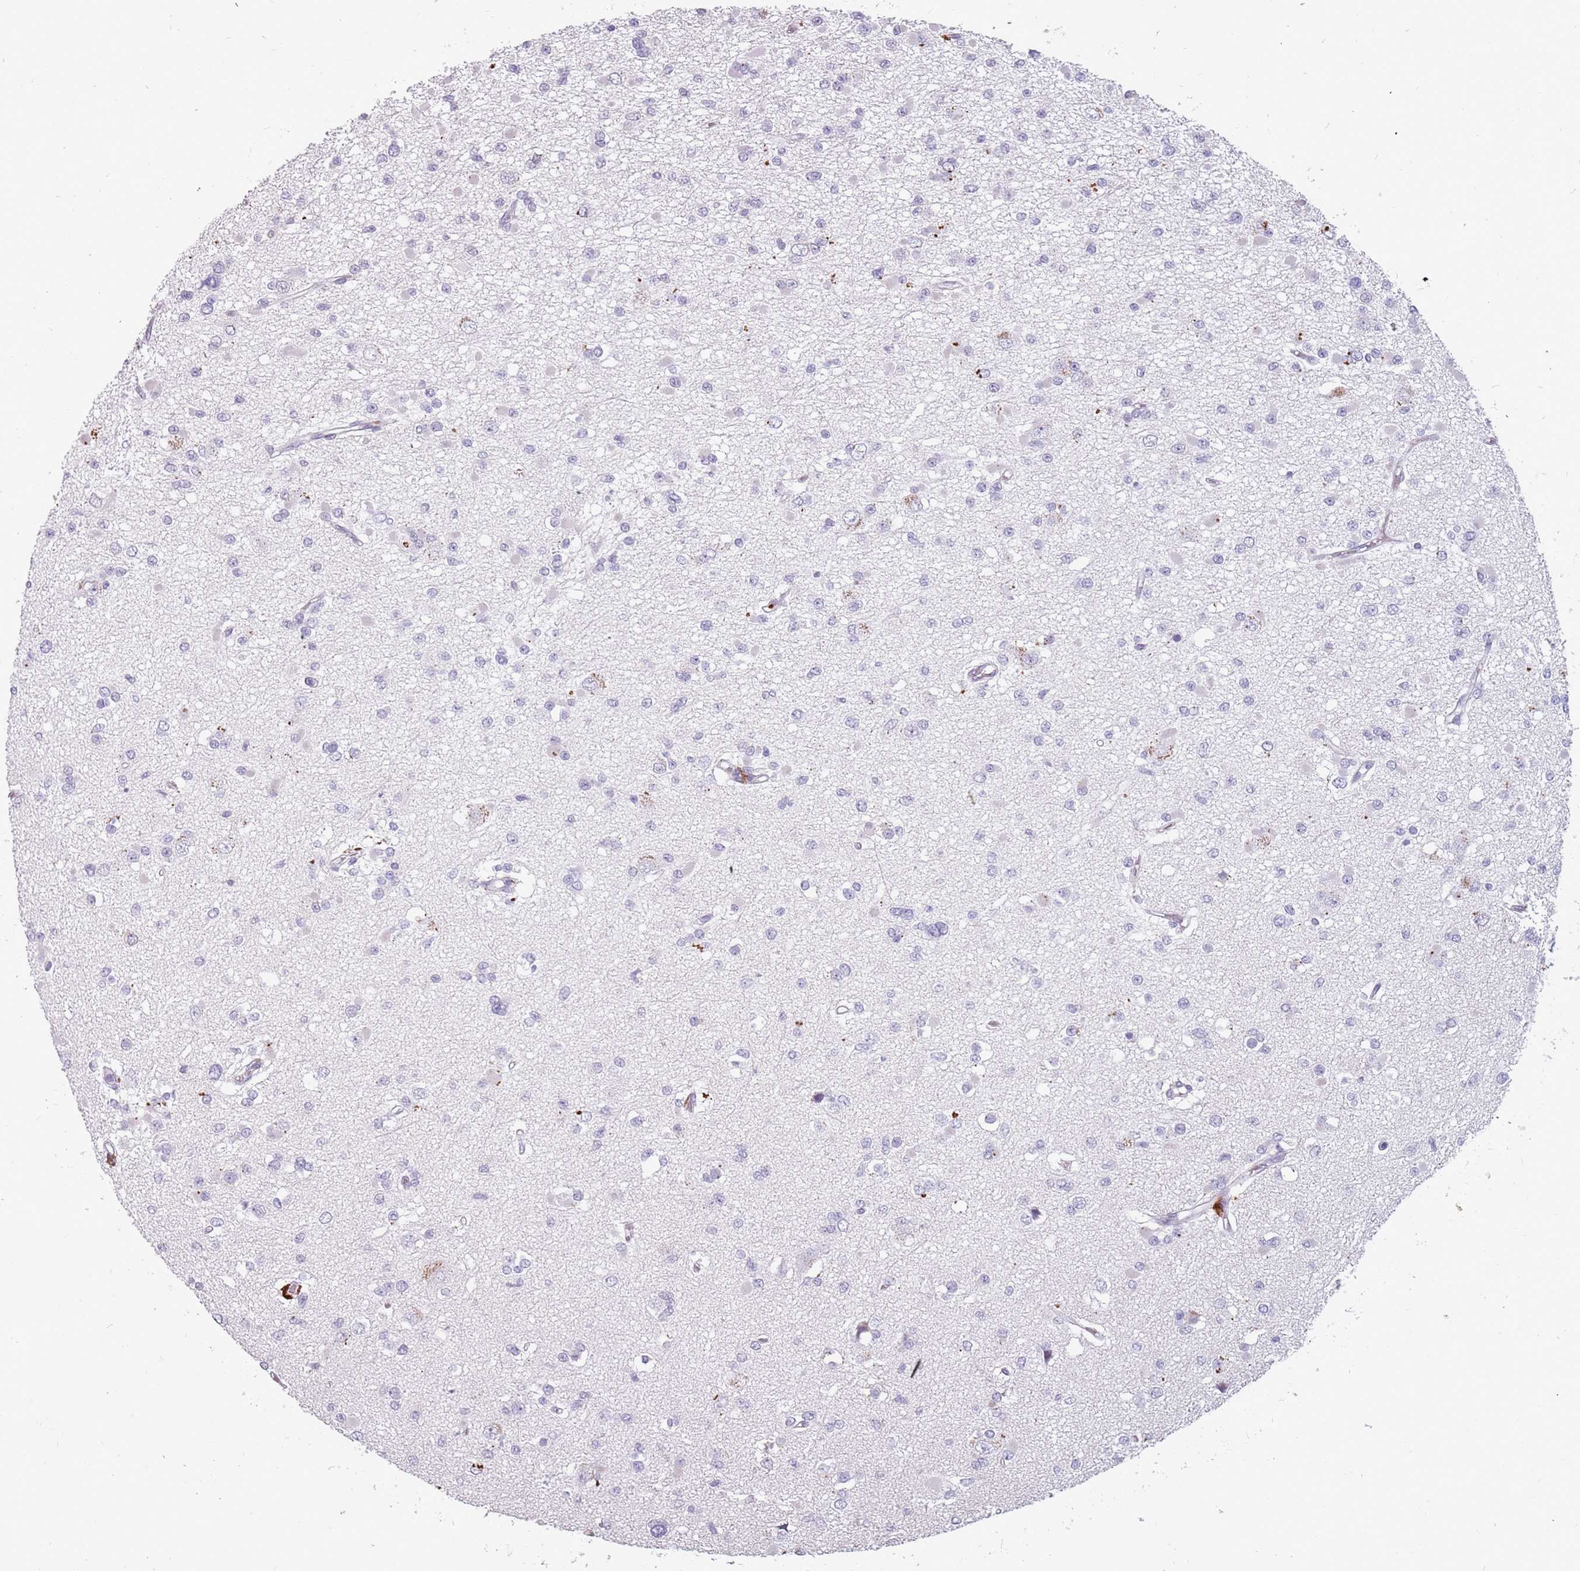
{"staining": {"intensity": "negative", "quantity": "none", "location": "none"}, "tissue": "glioma", "cell_type": "Tumor cells", "image_type": "cancer", "snomed": [{"axis": "morphology", "description": "Glioma, malignant, Low grade"}, {"axis": "topography", "description": "Brain"}], "caption": "An immunohistochemistry (IHC) micrograph of glioma is shown. There is no staining in tumor cells of glioma.", "gene": "NEK6", "patient": {"sex": "female", "age": 22}}